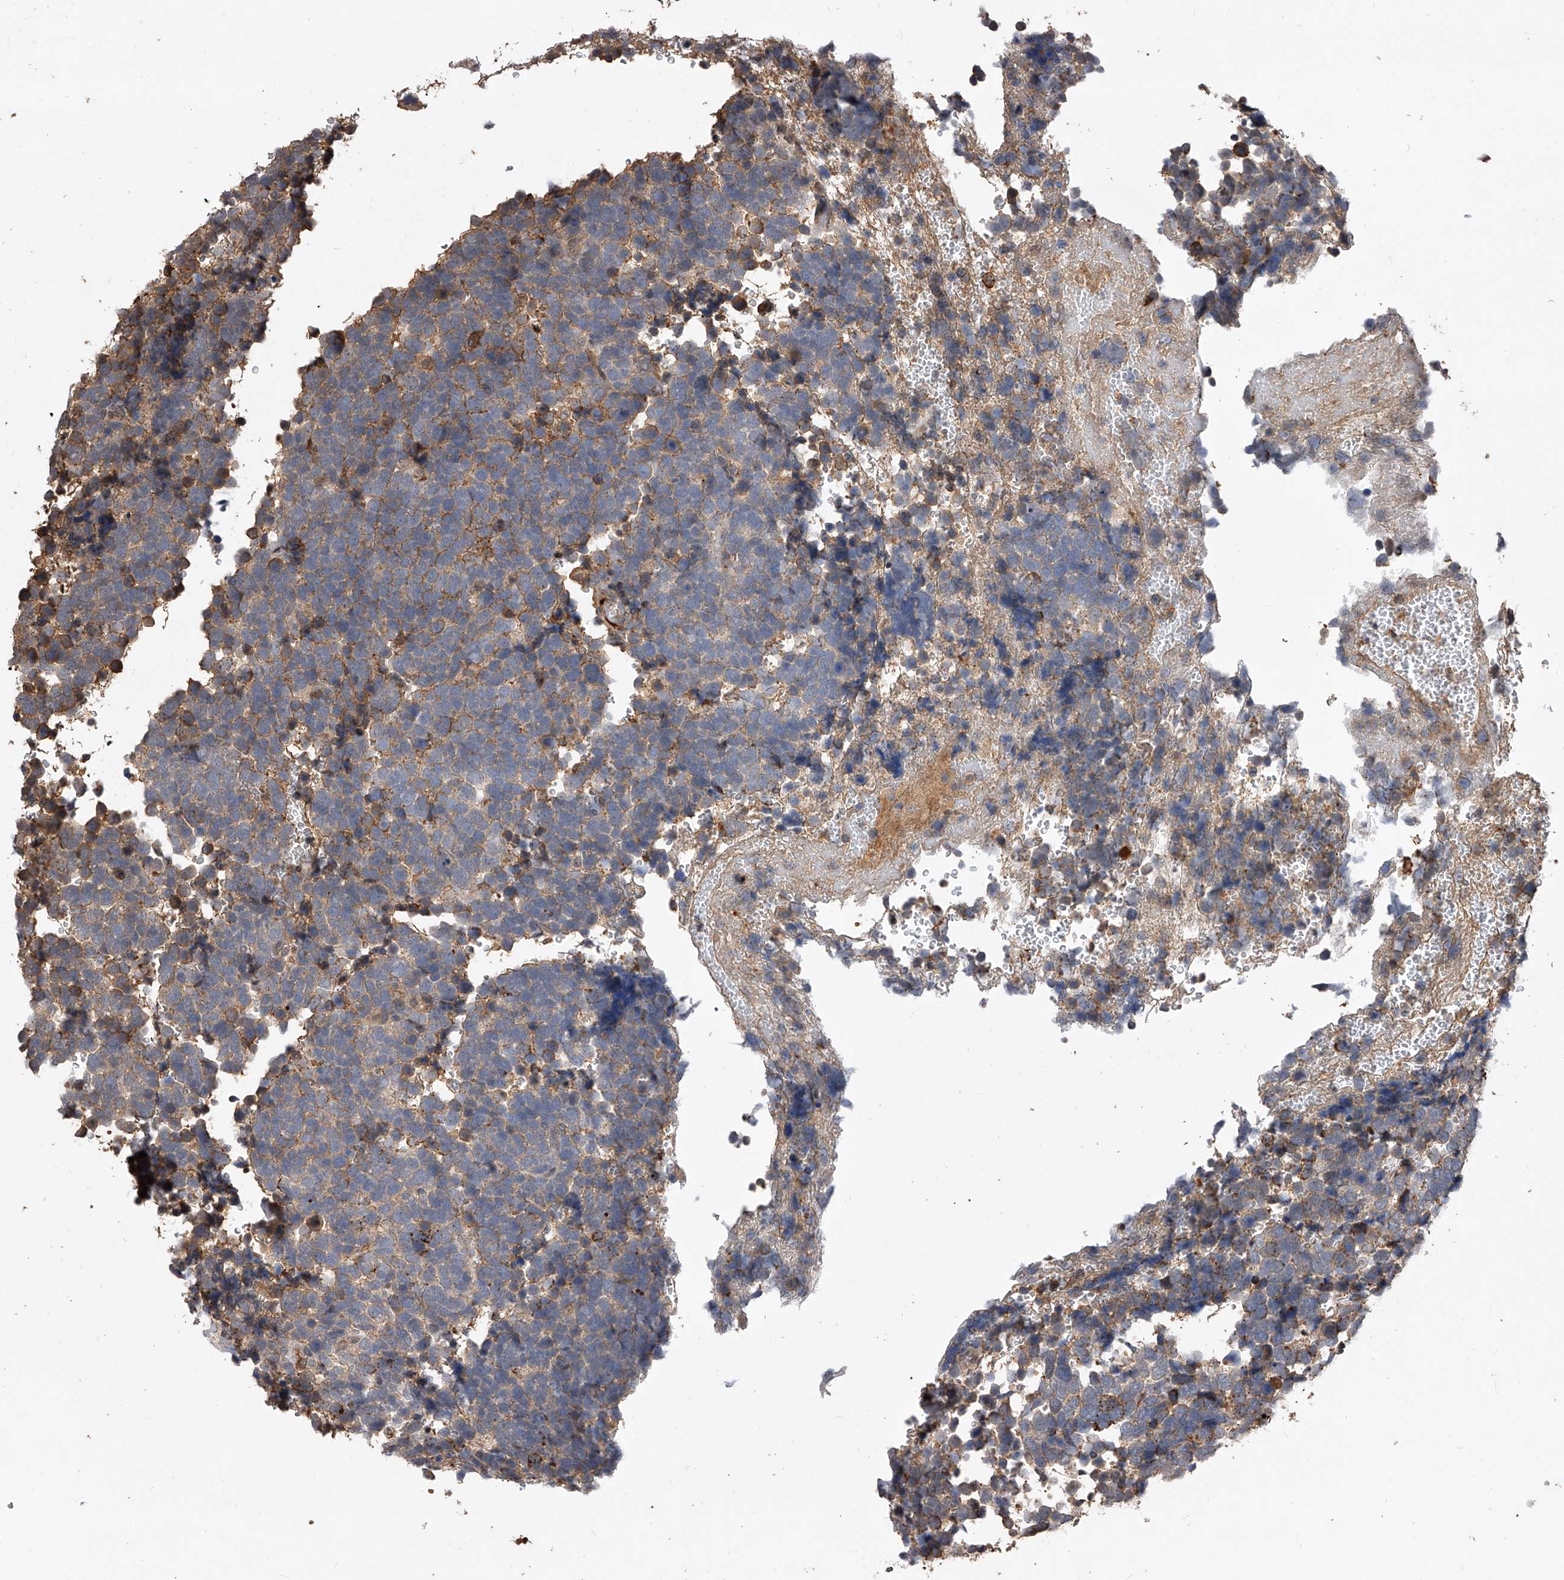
{"staining": {"intensity": "weak", "quantity": "<25%", "location": "cytoplasmic/membranous"}, "tissue": "urothelial cancer", "cell_type": "Tumor cells", "image_type": "cancer", "snomed": [{"axis": "morphology", "description": "Urothelial carcinoma, High grade"}, {"axis": "topography", "description": "Urinary bladder"}], "caption": "The histopathology image reveals no significant expression in tumor cells of high-grade urothelial carcinoma.", "gene": "CFAP410", "patient": {"sex": "female", "age": 82}}